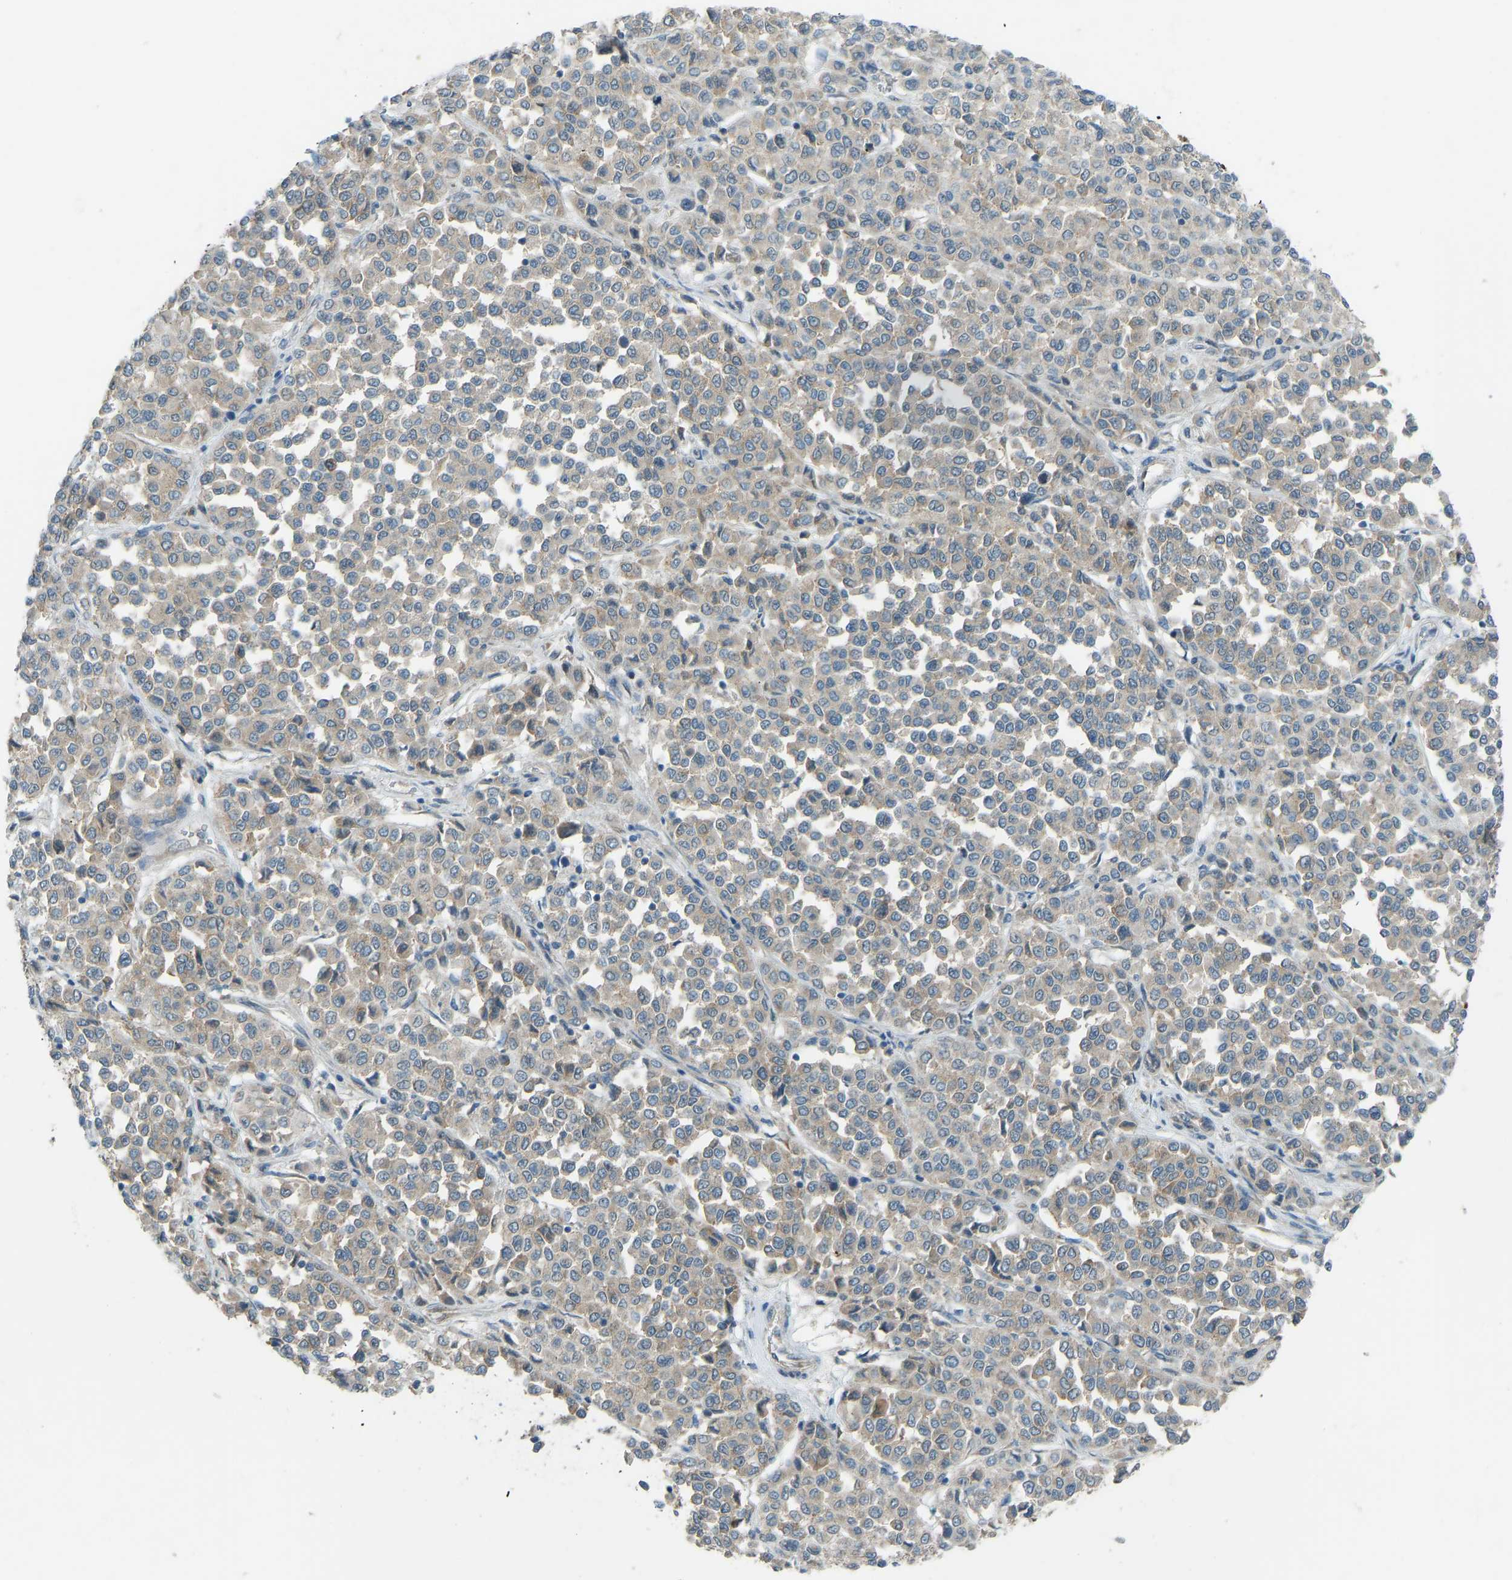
{"staining": {"intensity": "weak", "quantity": ">75%", "location": "cytoplasmic/membranous"}, "tissue": "melanoma", "cell_type": "Tumor cells", "image_type": "cancer", "snomed": [{"axis": "morphology", "description": "Malignant melanoma, Metastatic site"}, {"axis": "topography", "description": "Pancreas"}], "caption": "Malignant melanoma (metastatic site) was stained to show a protein in brown. There is low levels of weak cytoplasmic/membranous positivity in approximately >75% of tumor cells. Immunohistochemistry stains the protein of interest in brown and the nuclei are stained blue.", "gene": "STAU2", "patient": {"sex": "female", "age": 30}}